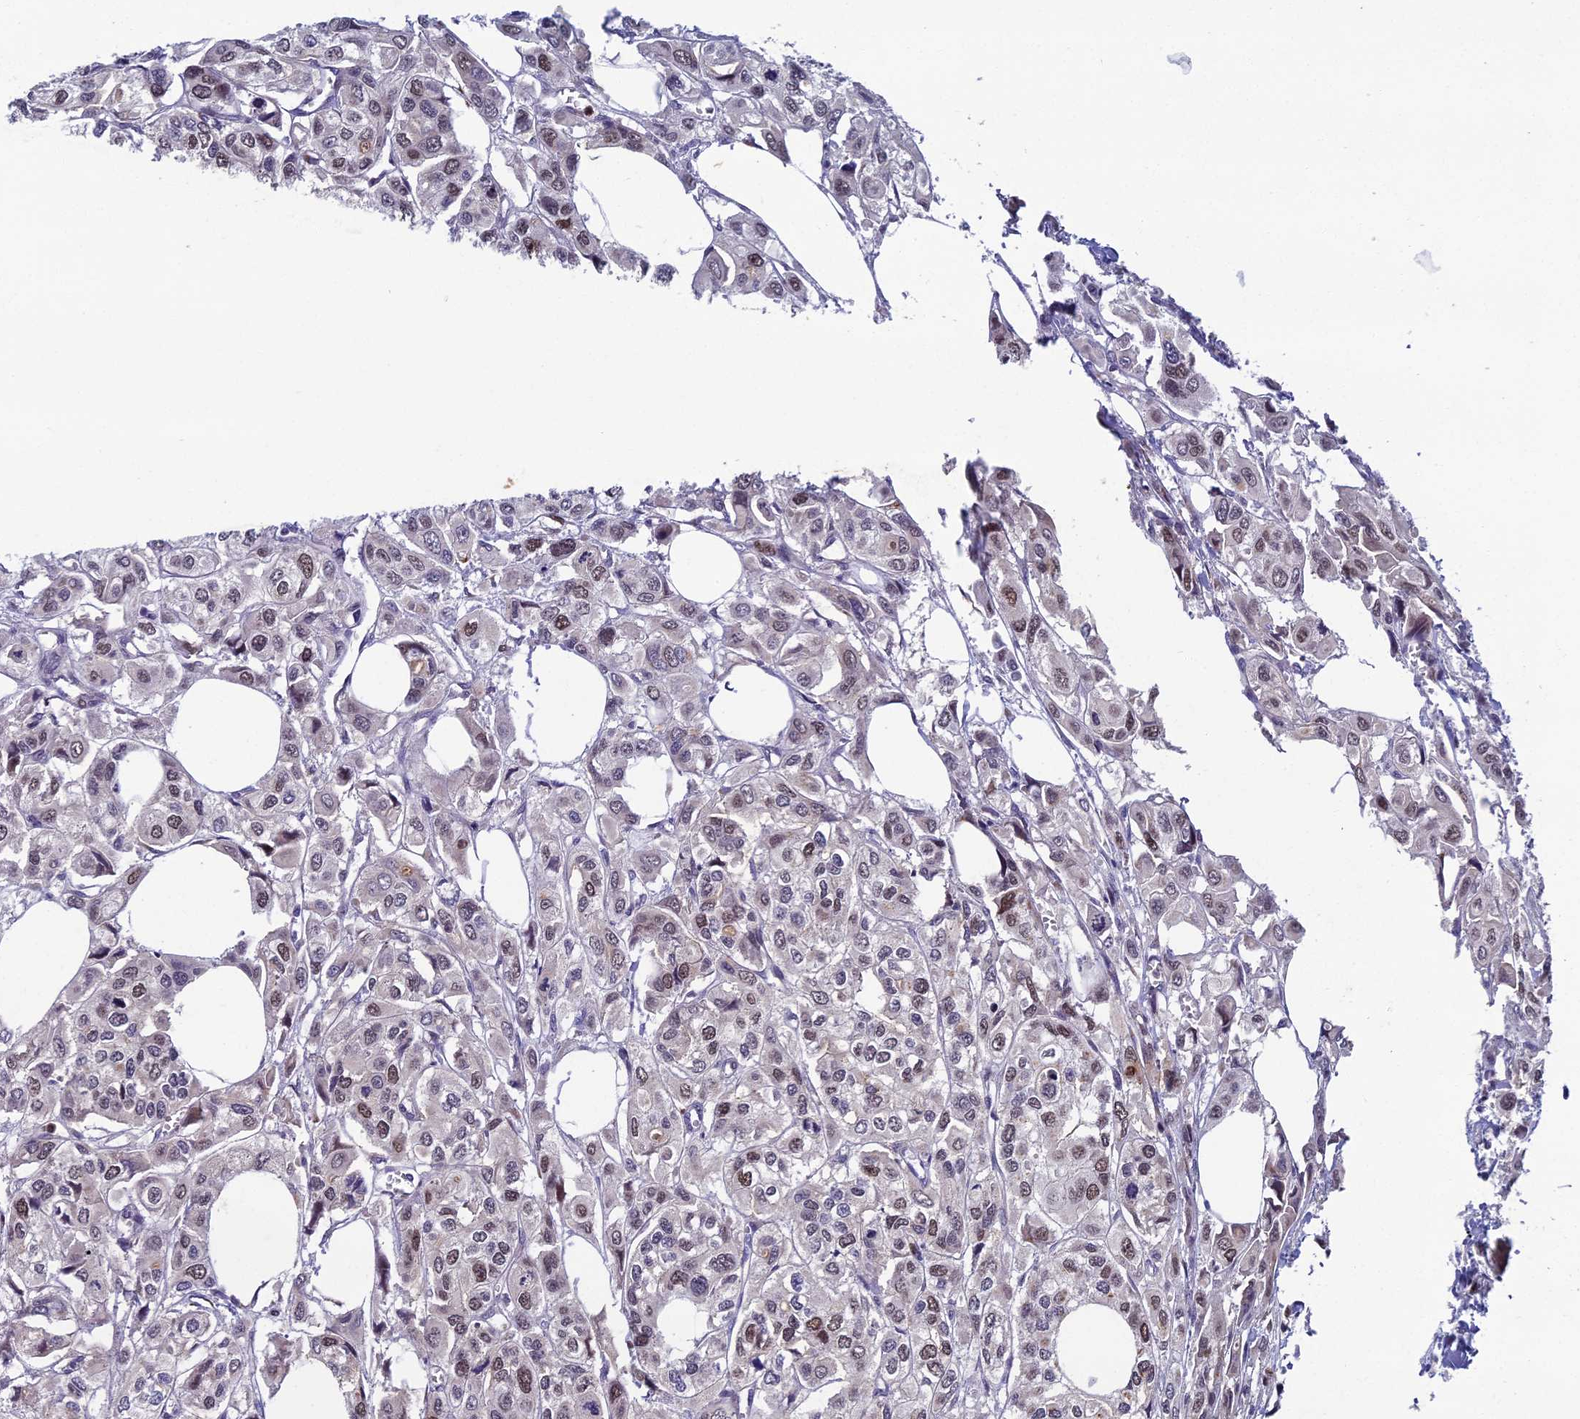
{"staining": {"intensity": "weak", "quantity": "<25%", "location": "nuclear"}, "tissue": "urothelial cancer", "cell_type": "Tumor cells", "image_type": "cancer", "snomed": [{"axis": "morphology", "description": "Urothelial carcinoma, High grade"}, {"axis": "topography", "description": "Urinary bladder"}], "caption": "A histopathology image of urothelial cancer stained for a protein shows no brown staining in tumor cells.", "gene": "LIG1", "patient": {"sex": "male", "age": 67}}